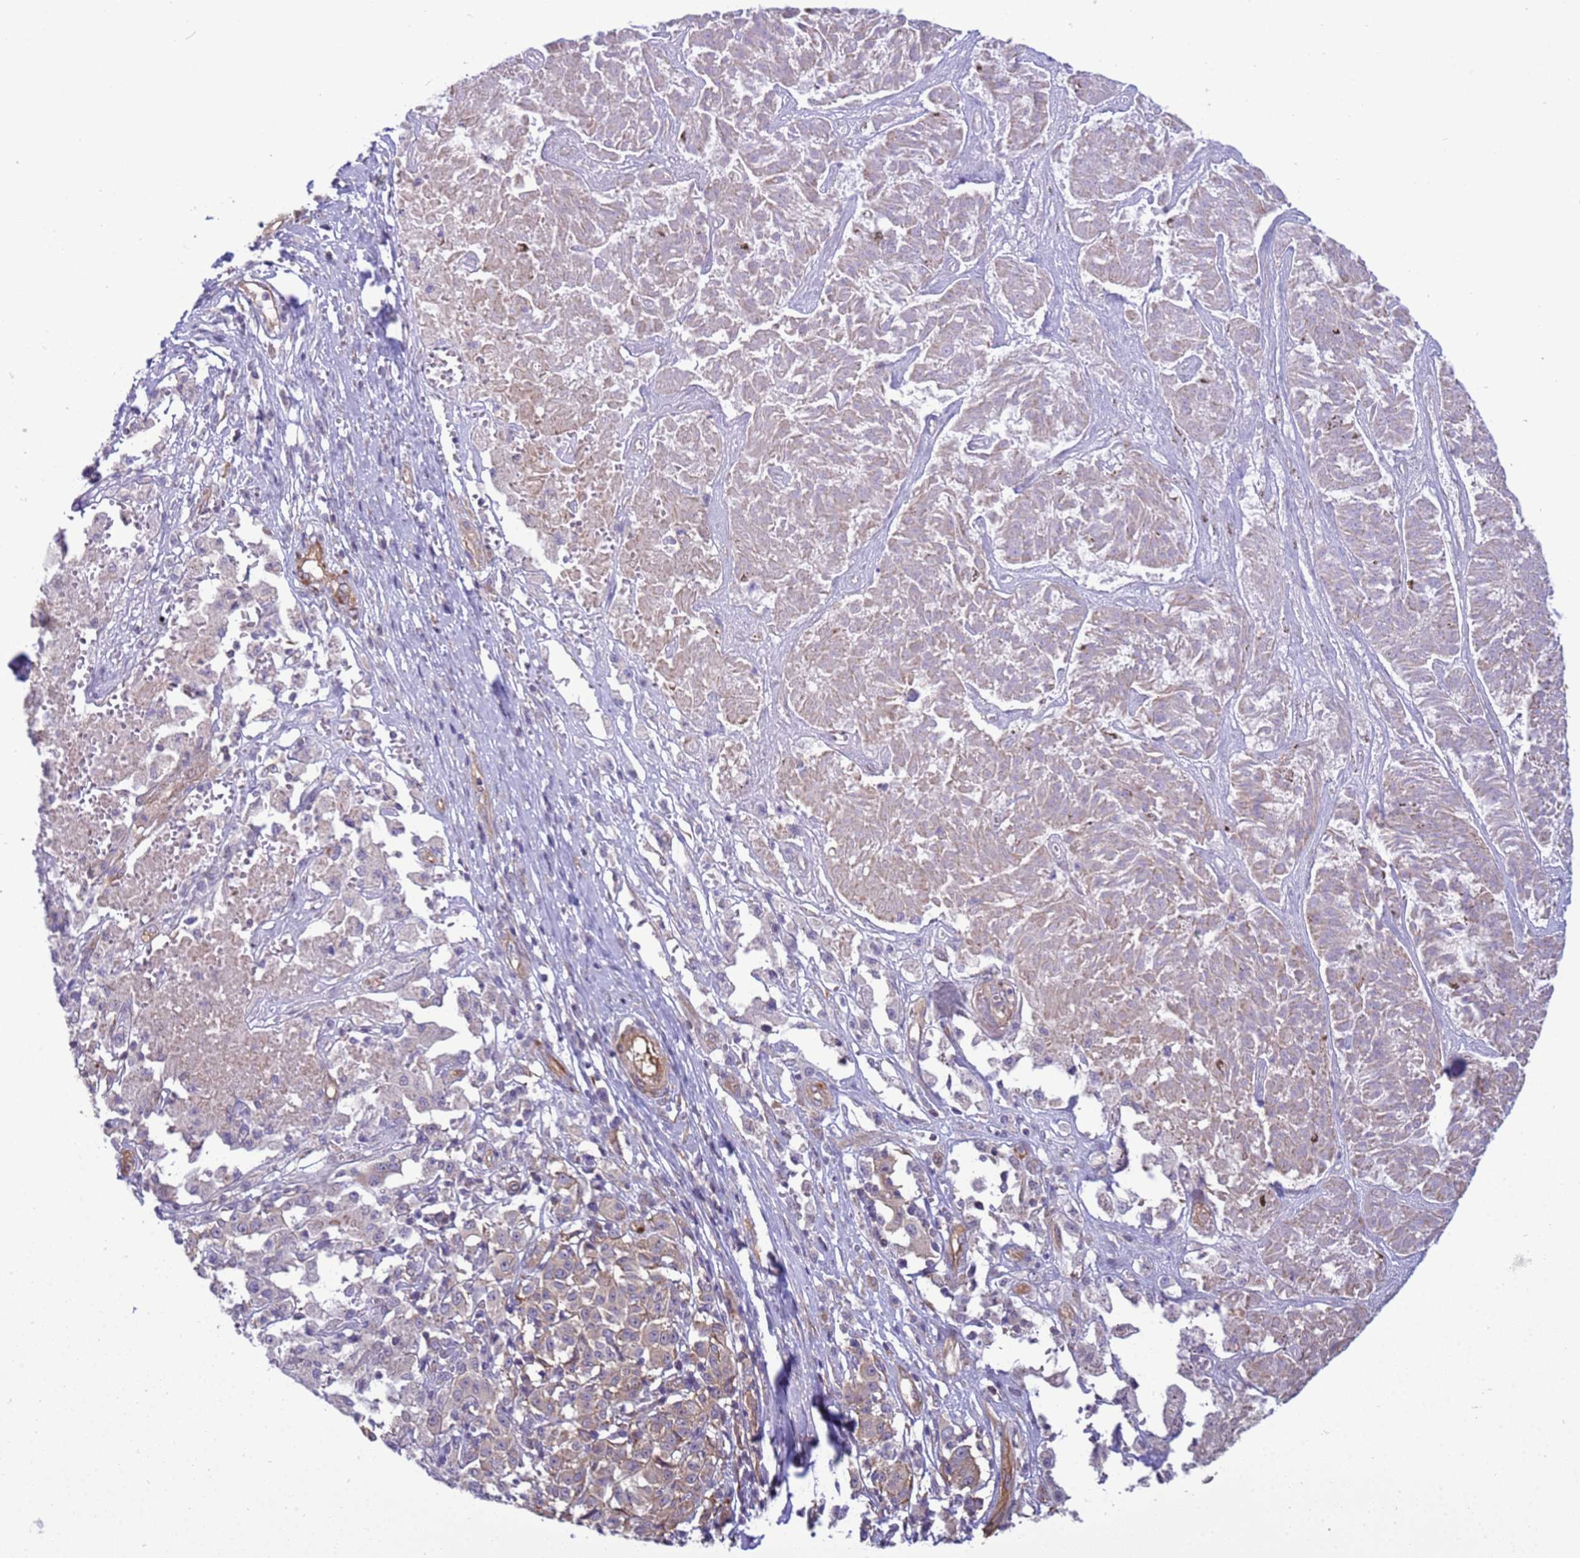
{"staining": {"intensity": "weak", "quantity": "25%-75%", "location": "cytoplasmic/membranous"}, "tissue": "melanoma", "cell_type": "Tumor cells", "image_type": "cancer", "snomed": [{"axis": "morphology", "description": "Malignant melanoma, NOS"}, {"axis": "topography", "description": "Skin"}], "caption": "A high-resolution histopathology image shows immunohistochemistry staining of melanoma, which reveals weak cytoplasmic/membranous expression in approximately 25%-75% of tumor cells. (IHC, brightfield microscopy, high magnification).", "gene": "ITGB4", "patient": {"sex": "female", "age": 72}}